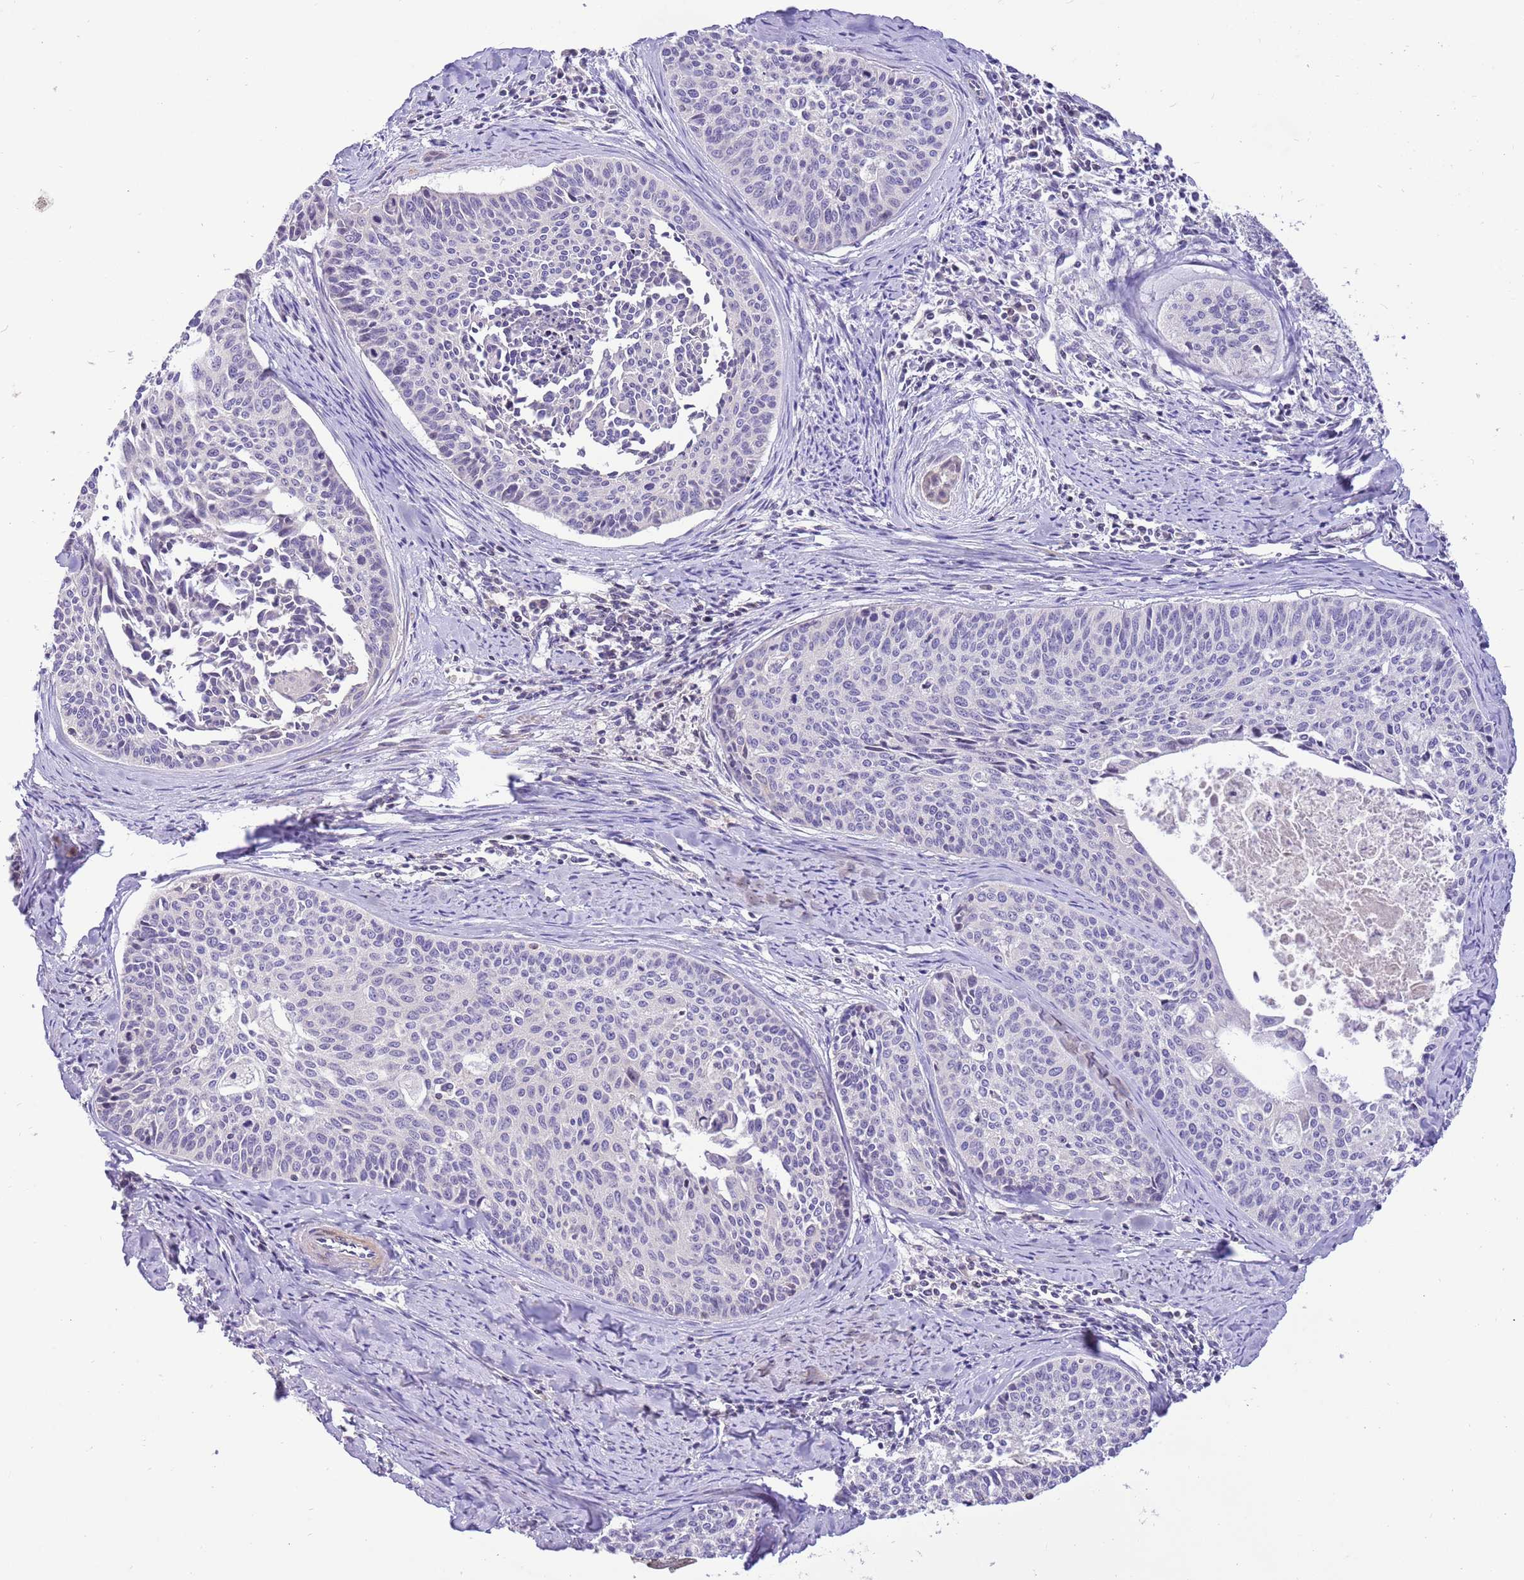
{"staining": {"intensity": "negative", "quantity": "none", "location": "none"}, "tissue": "cervical cancer", "cell_type": "Tumor cells", "image_type": "cancer", "snomed": [{"axis": "morphology", "description": "Squamous cell carcinoma, NOS"}, {"axis": "topography", "description": "Cervix"}], "caption": "Tumor cells are negative for brown protein staining in cervical squamous cell carcinoma.", "gene": "GLCE", "patient": {"sex": "female", "age": 55}}